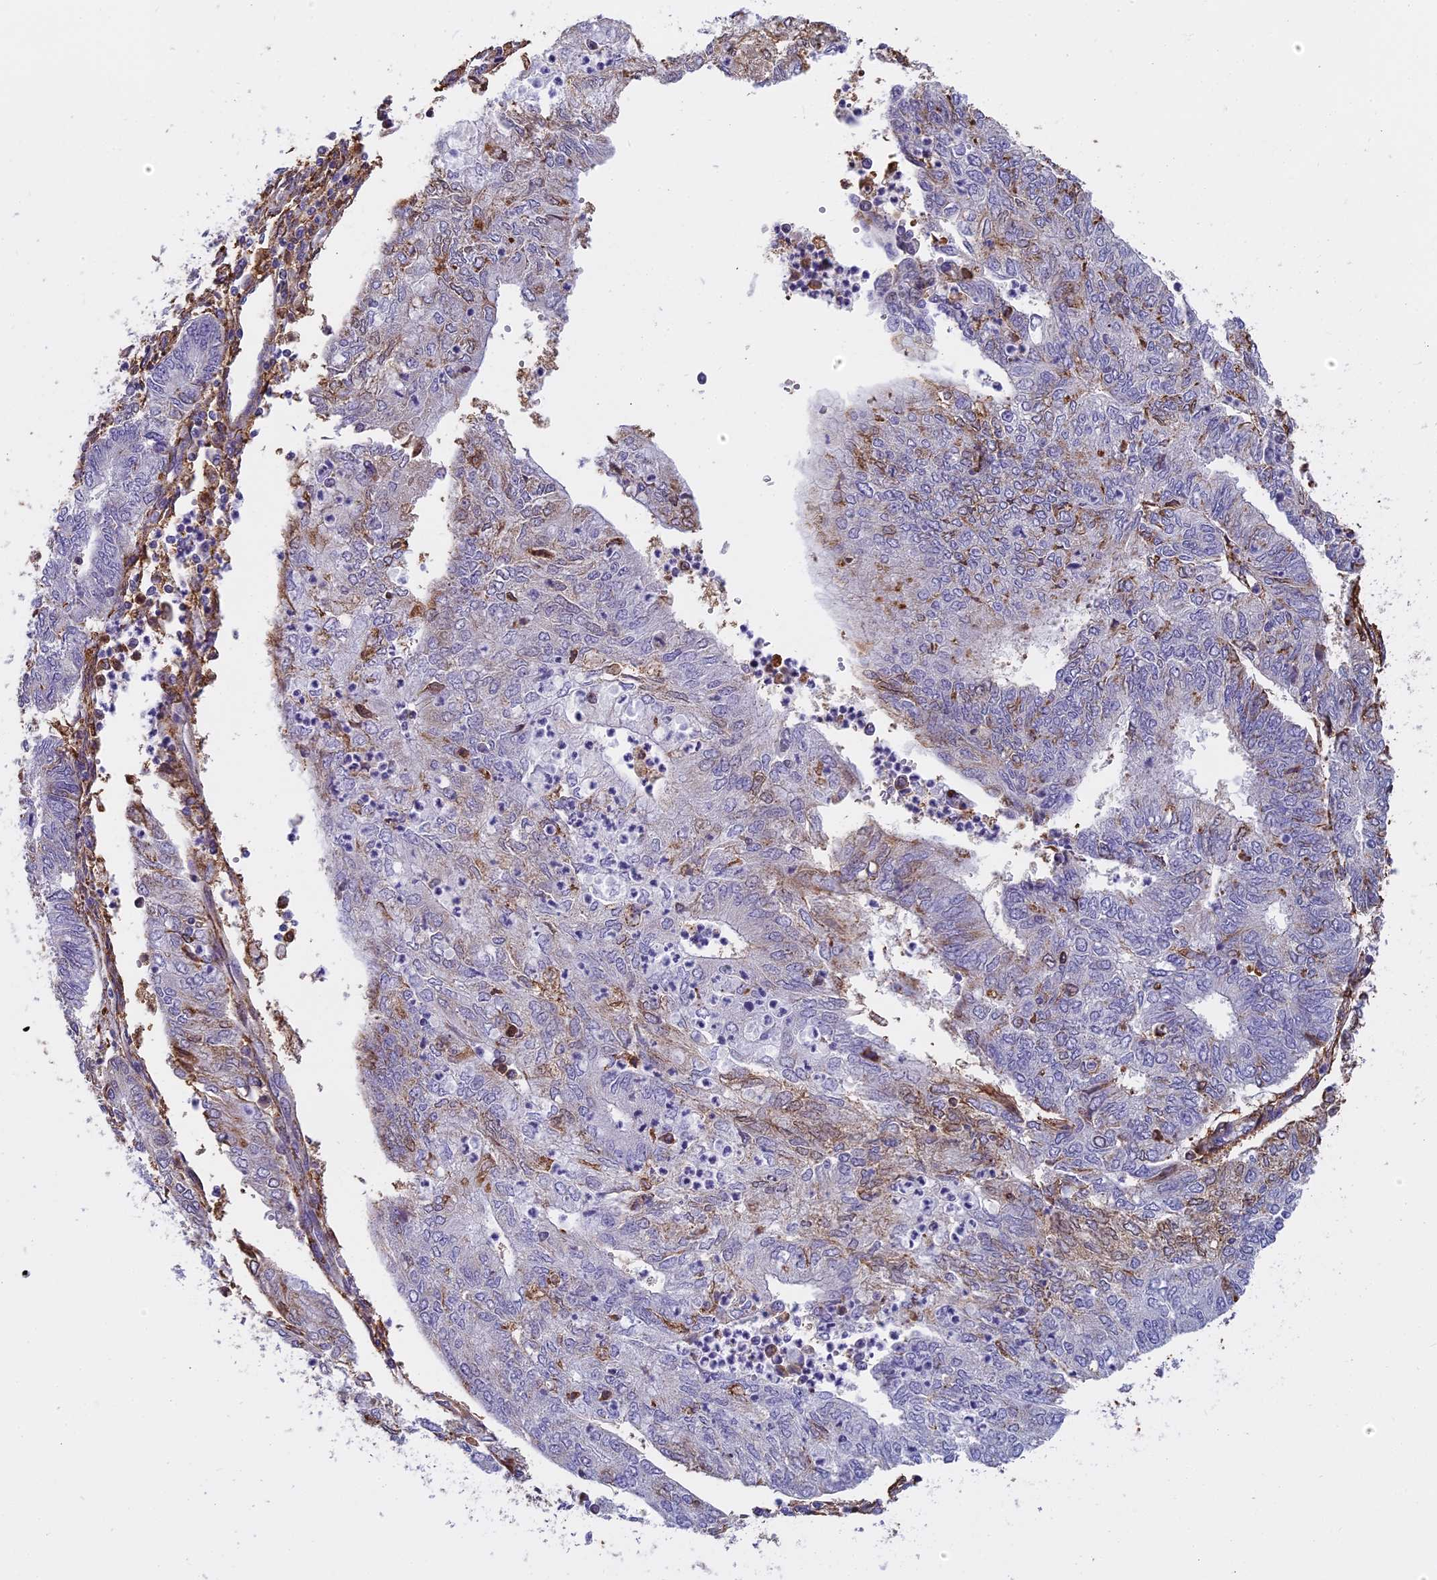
{"staining": {"intensity": "moderate", "quantity": "<25%", "location": "cytoplasmic/membranous"}, "tissue": "endometrial cancer", "cell_type": "Tumor cells", "image_type": "cancer", "snomed": [{"axis": "morphology", "description": "Adenocarcinoma, NOS"}, {"axis": "topography", "description": "Endometrium"}], "caption": "A high-resolution image shows IHC staining of endometrial adenocarcinoma, which exhibits moderate cytoplasmic/membranous staining in approximately <25% of tumor cells.", "gene": "TMEM255B", "patient": {"sex": "female", "age": 68}}